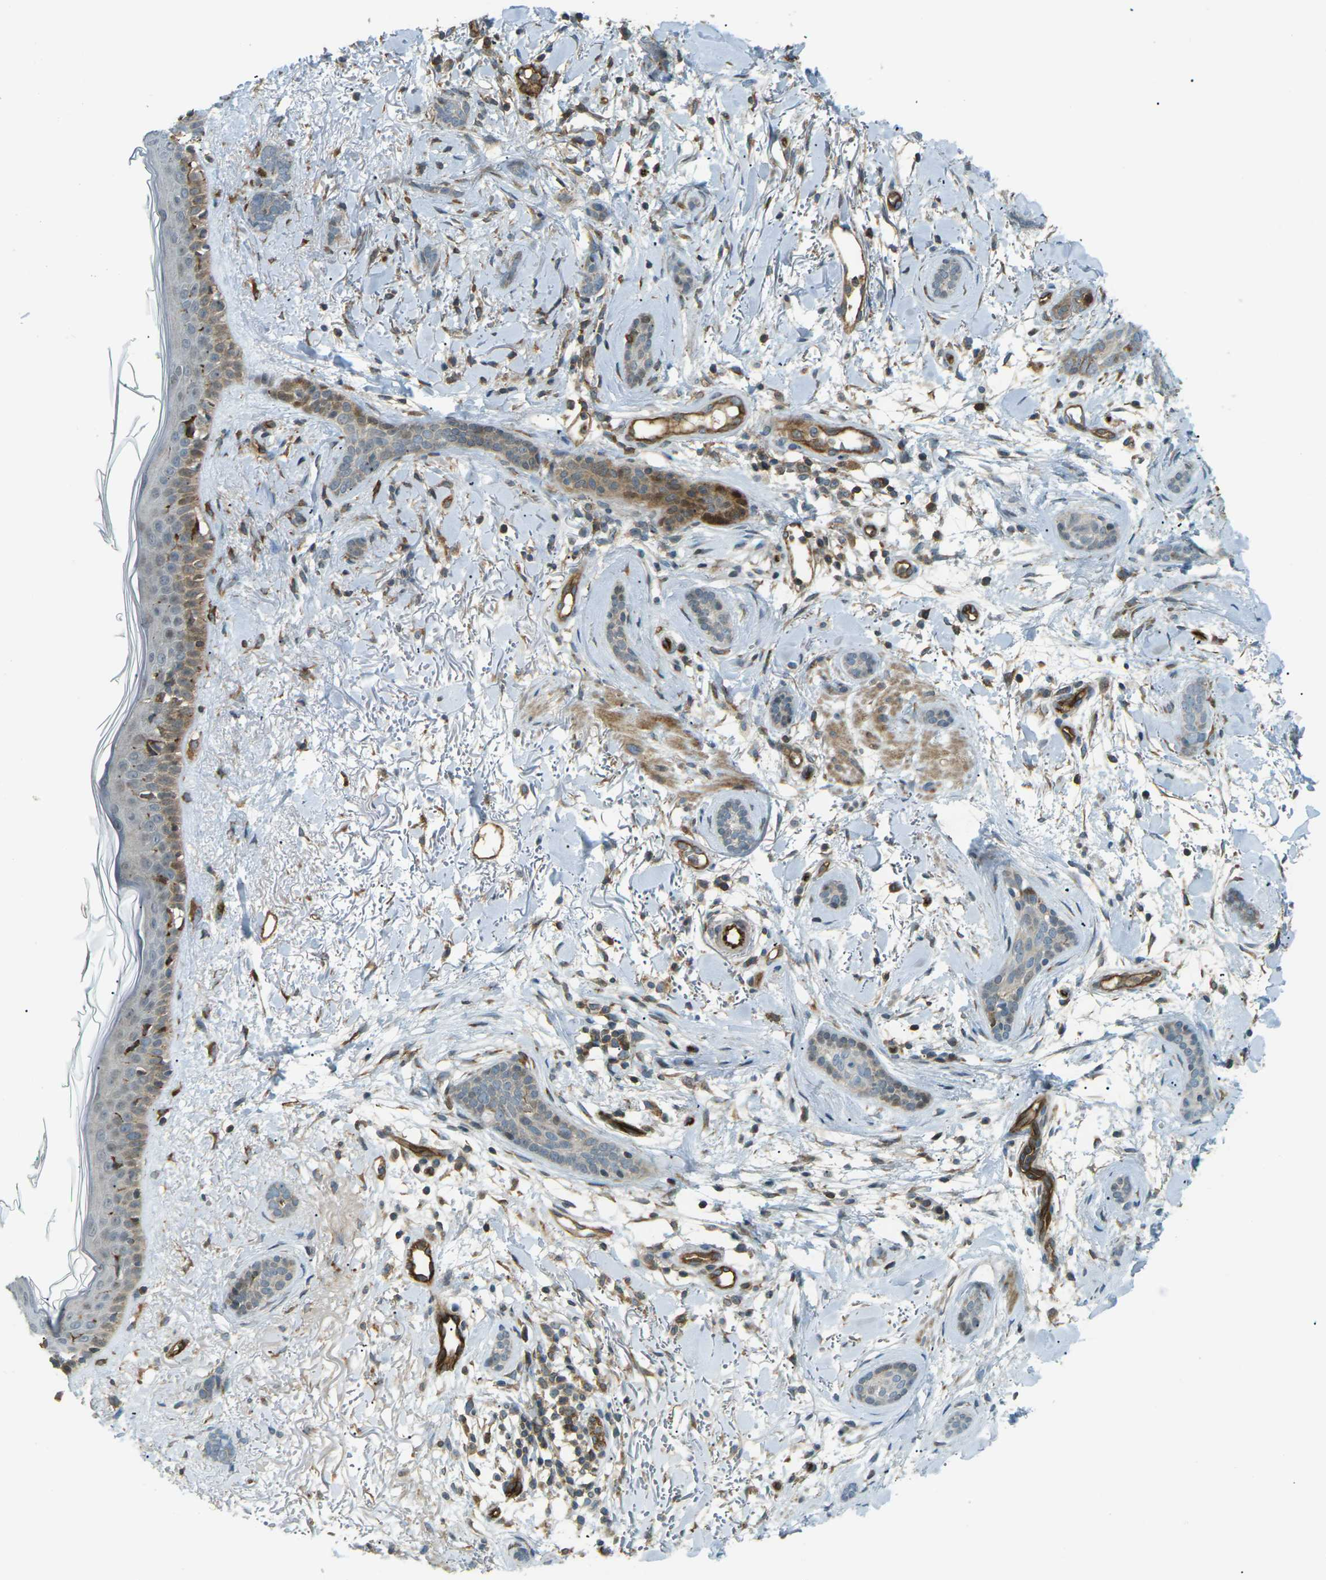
{"staining": {"intensity": "moderate", "quantity": "<25%", "location": "cytoplasmic/membranous,nuclear"}, "tissue": "skin cancer", "cell_type": "Tumor cells", "image_type": "cancer", "snomed": [{"axis": "morphology", "description": "Basal cell carcinoma"}, {"axis": "morphology", "description": "Adnexal tumor, benign"}, {"axis": "topography", "description": "Skin"}], "caption": "Immunohistochemistry histopathology image of human skin cancer stained for a protein (brown), which demonstrates low levels of moderate cytoplasmic/membranous and nuclear expression in about <25% of tumor cells.", "gene": "S1PR1", "patient": {"sex": "female", "age": 42}}